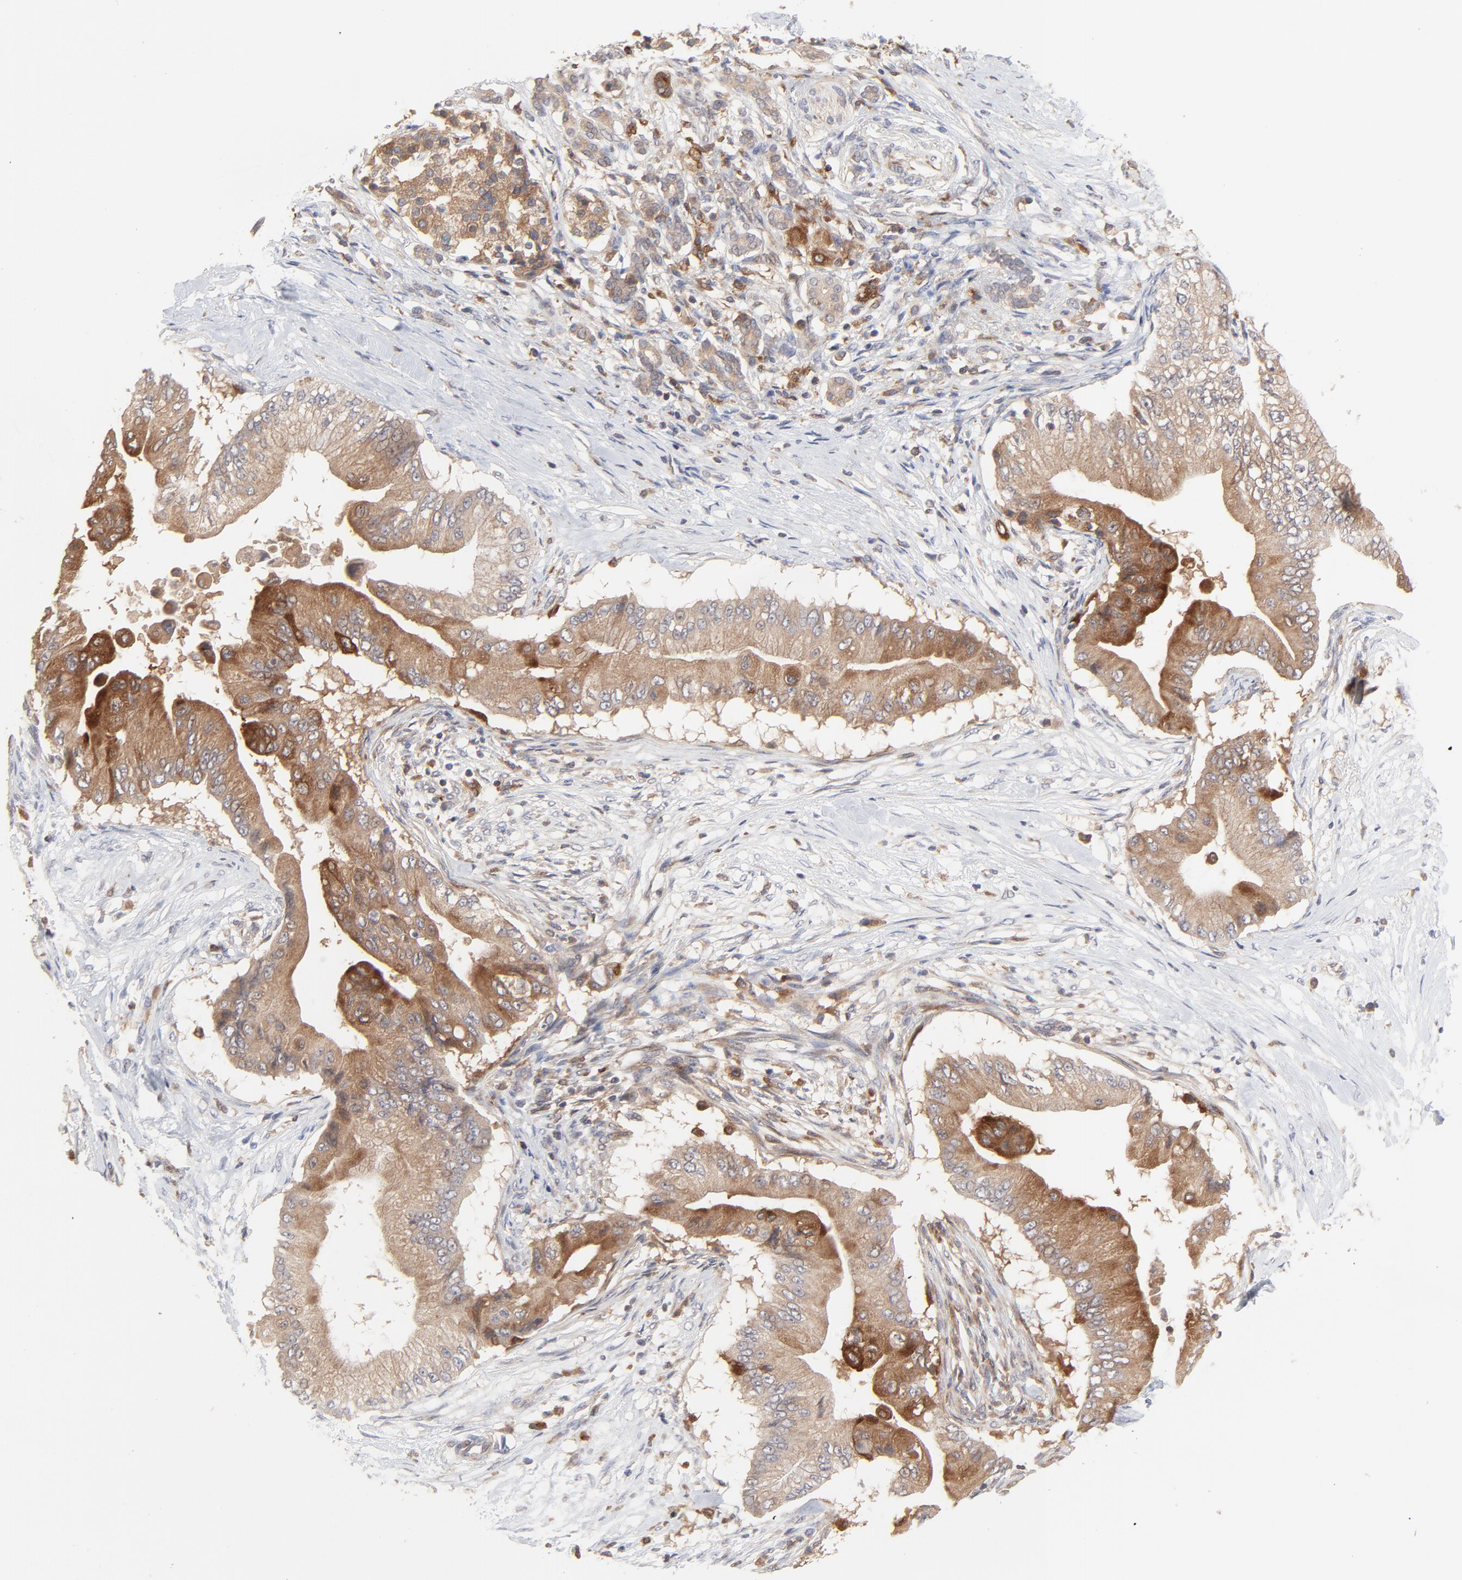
{"staining": {"intensity": "moderate", "quantity": ">75%", "location": "cytoplasmic/membranous"}, "tissue": "pancreatic cancer", "cell_type": "Tumor cells", "image_type": "cancer", "snomed": [{"axis": "morphology", "description": "Adenocarcinoma, NOS"}, {"axis": "topography", "description": "Pancreas"}], "caption": "A high-resolution histopathology image shows immunohistochemistry (IHC) staining of pancreatic cancer, which reveals moderate cytoplasmic/membranous staining in about >75% of tumor cells. Nuclei are stained in blue.", "gene": "RAB9A", "patient": {"sex": "male", "age": 62}}